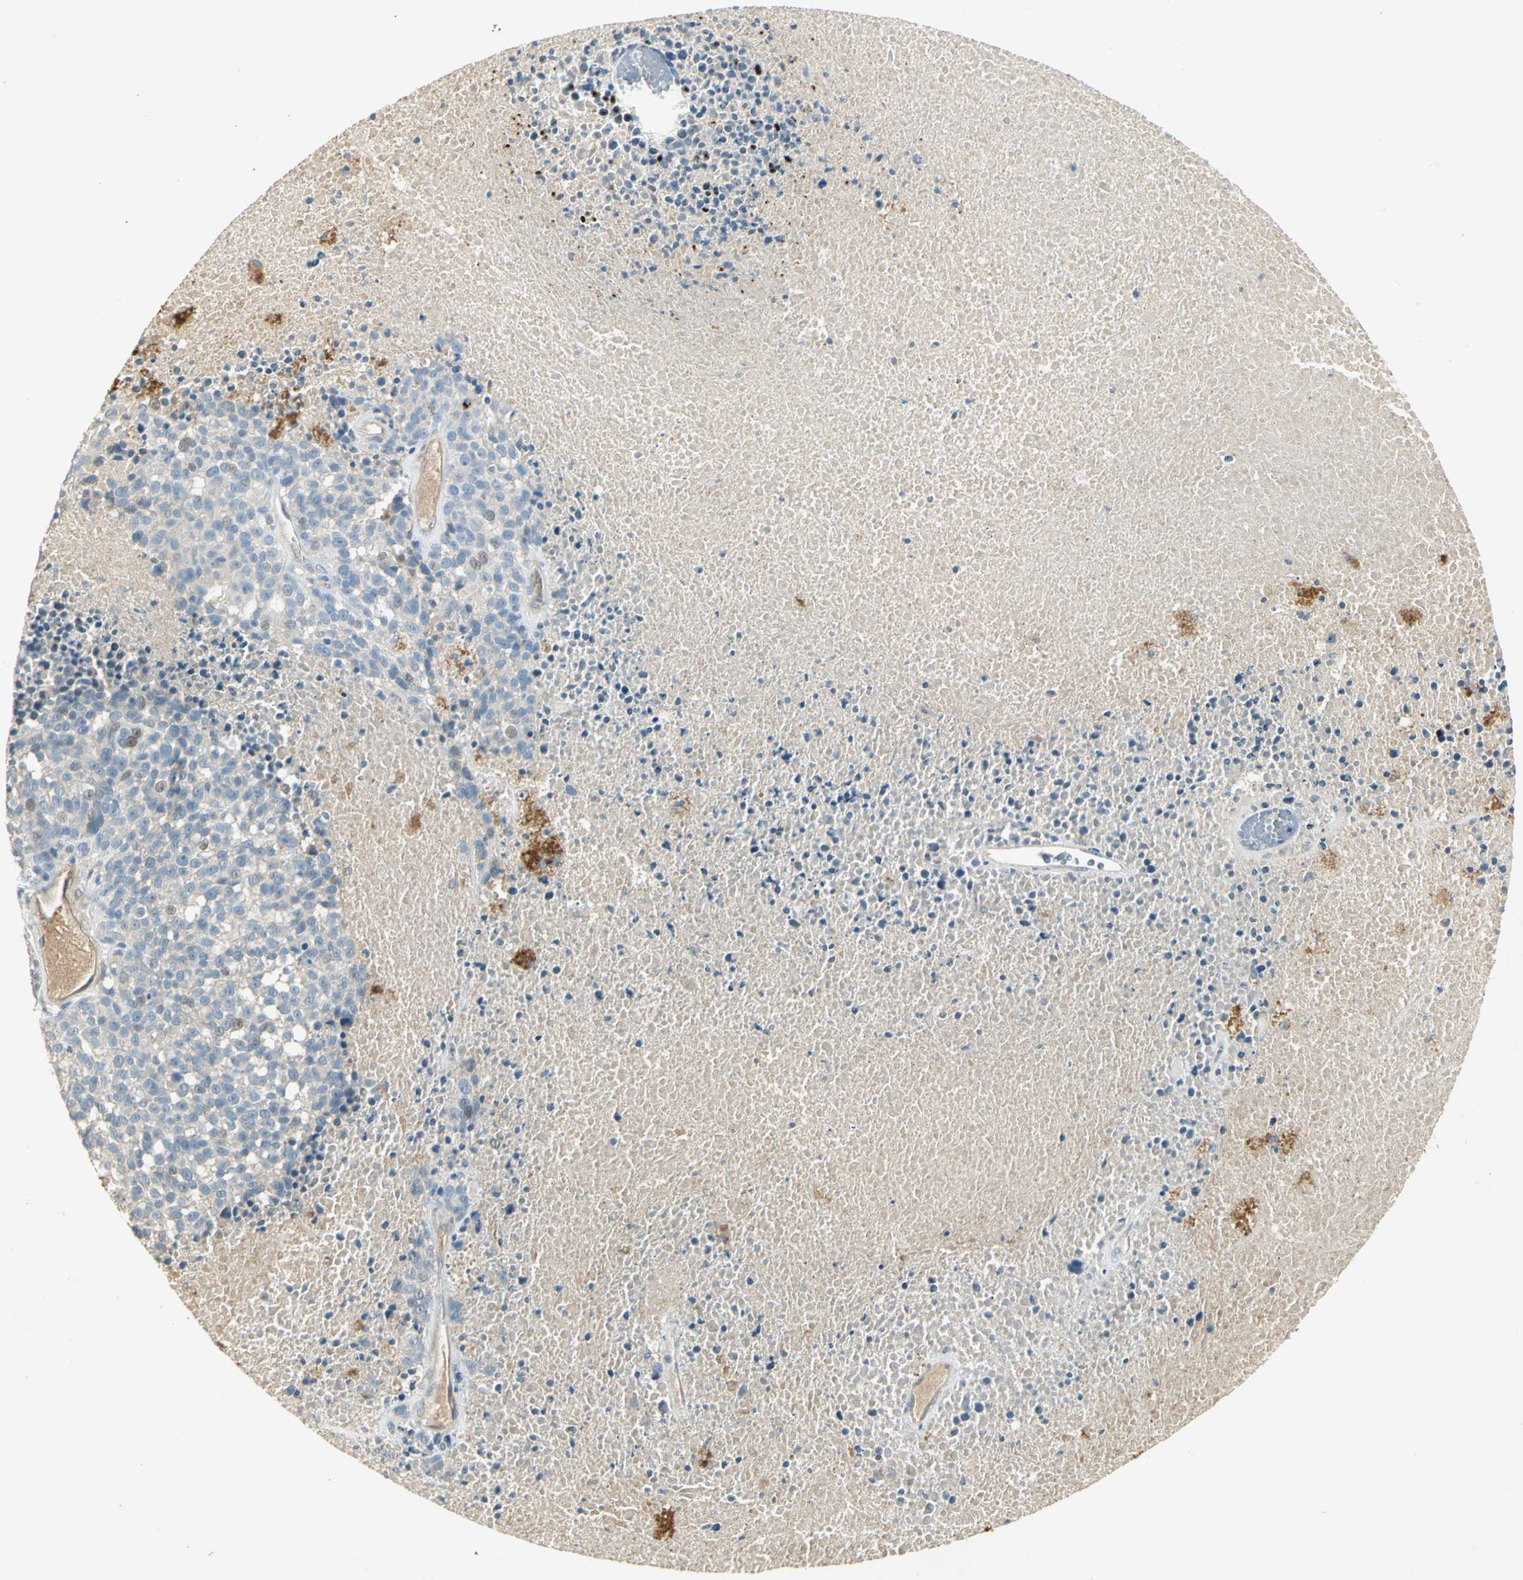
{"staining": {"intensity": "negative", "quantity": "none", "location": "none"}, "tissue": "melanoma", "cell_type": "Tumor cells", "image_type": "cancer", "snomed": [{"axis": "morphology", "description": "Malignant melanoma, Metastatic site"}, {"axis": "topography", "description": "Cerebral cortex"}], "caption": "IHC histopathology image of human melanoma stained for a protein (brown), which shows no expression in tumor cells.", "gene": "PROC", "patient": {"sex": "female", "age": 52}}